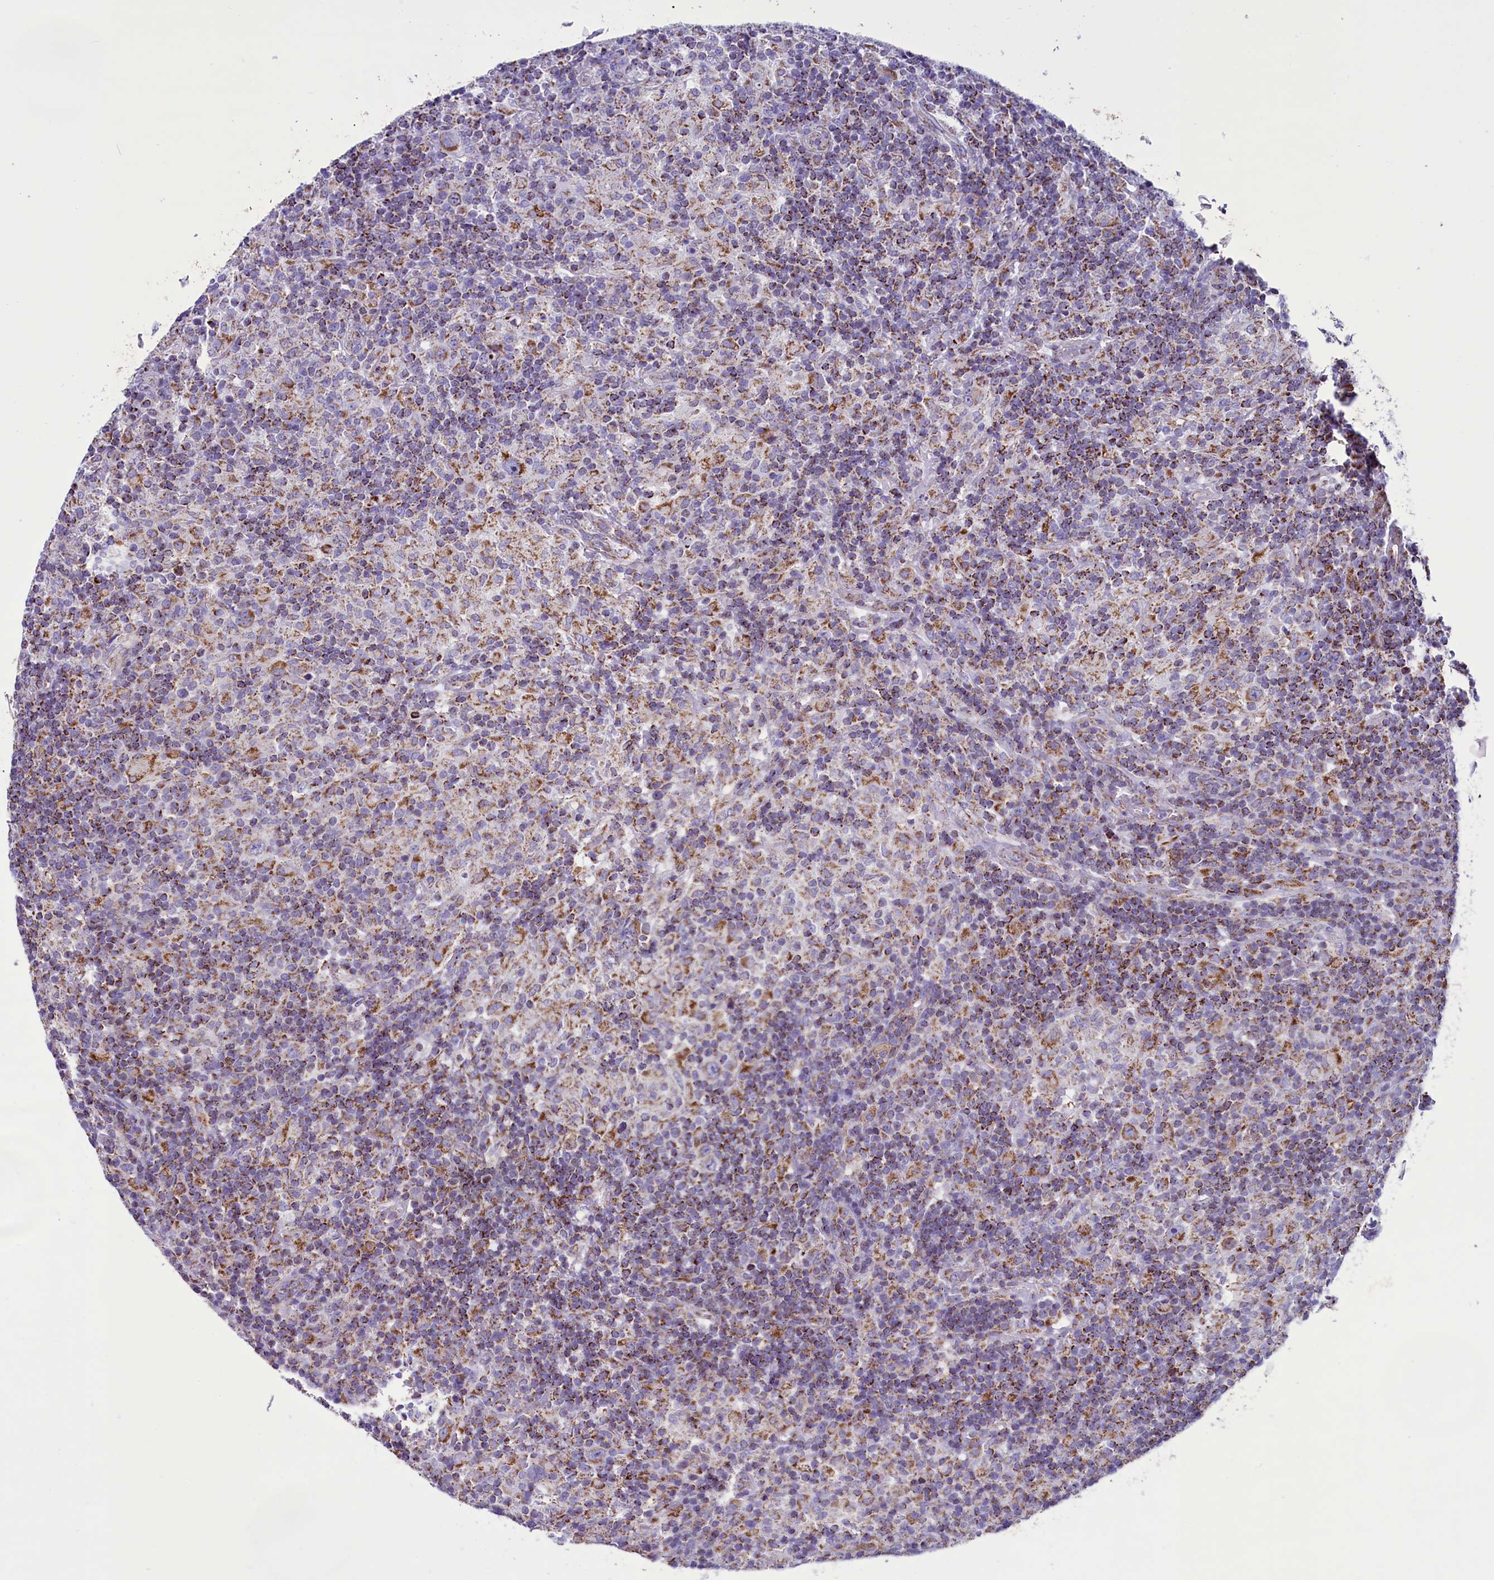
{"staining": {"intensity": "moderate", "quantity": ">75%", "location": "cytoplasmic/membranous"}, "tissue": "lymphoma", "cell_type": "Tumor cells", "image_type": "cancer", "snomed": [{"axis": "morphology", "description": "Hodgkin's disease, NOS"}, {"axis": "topography", "description": "Lymph node"}], "caption": "Immunohistochemical staining of human lymphoma exhibits medium levels of moderate cytoplasmic/membranous expression in about >75% of tumor cells.", "gene": "ICA1L", "patient": {"sex": "male", "age": 70}}